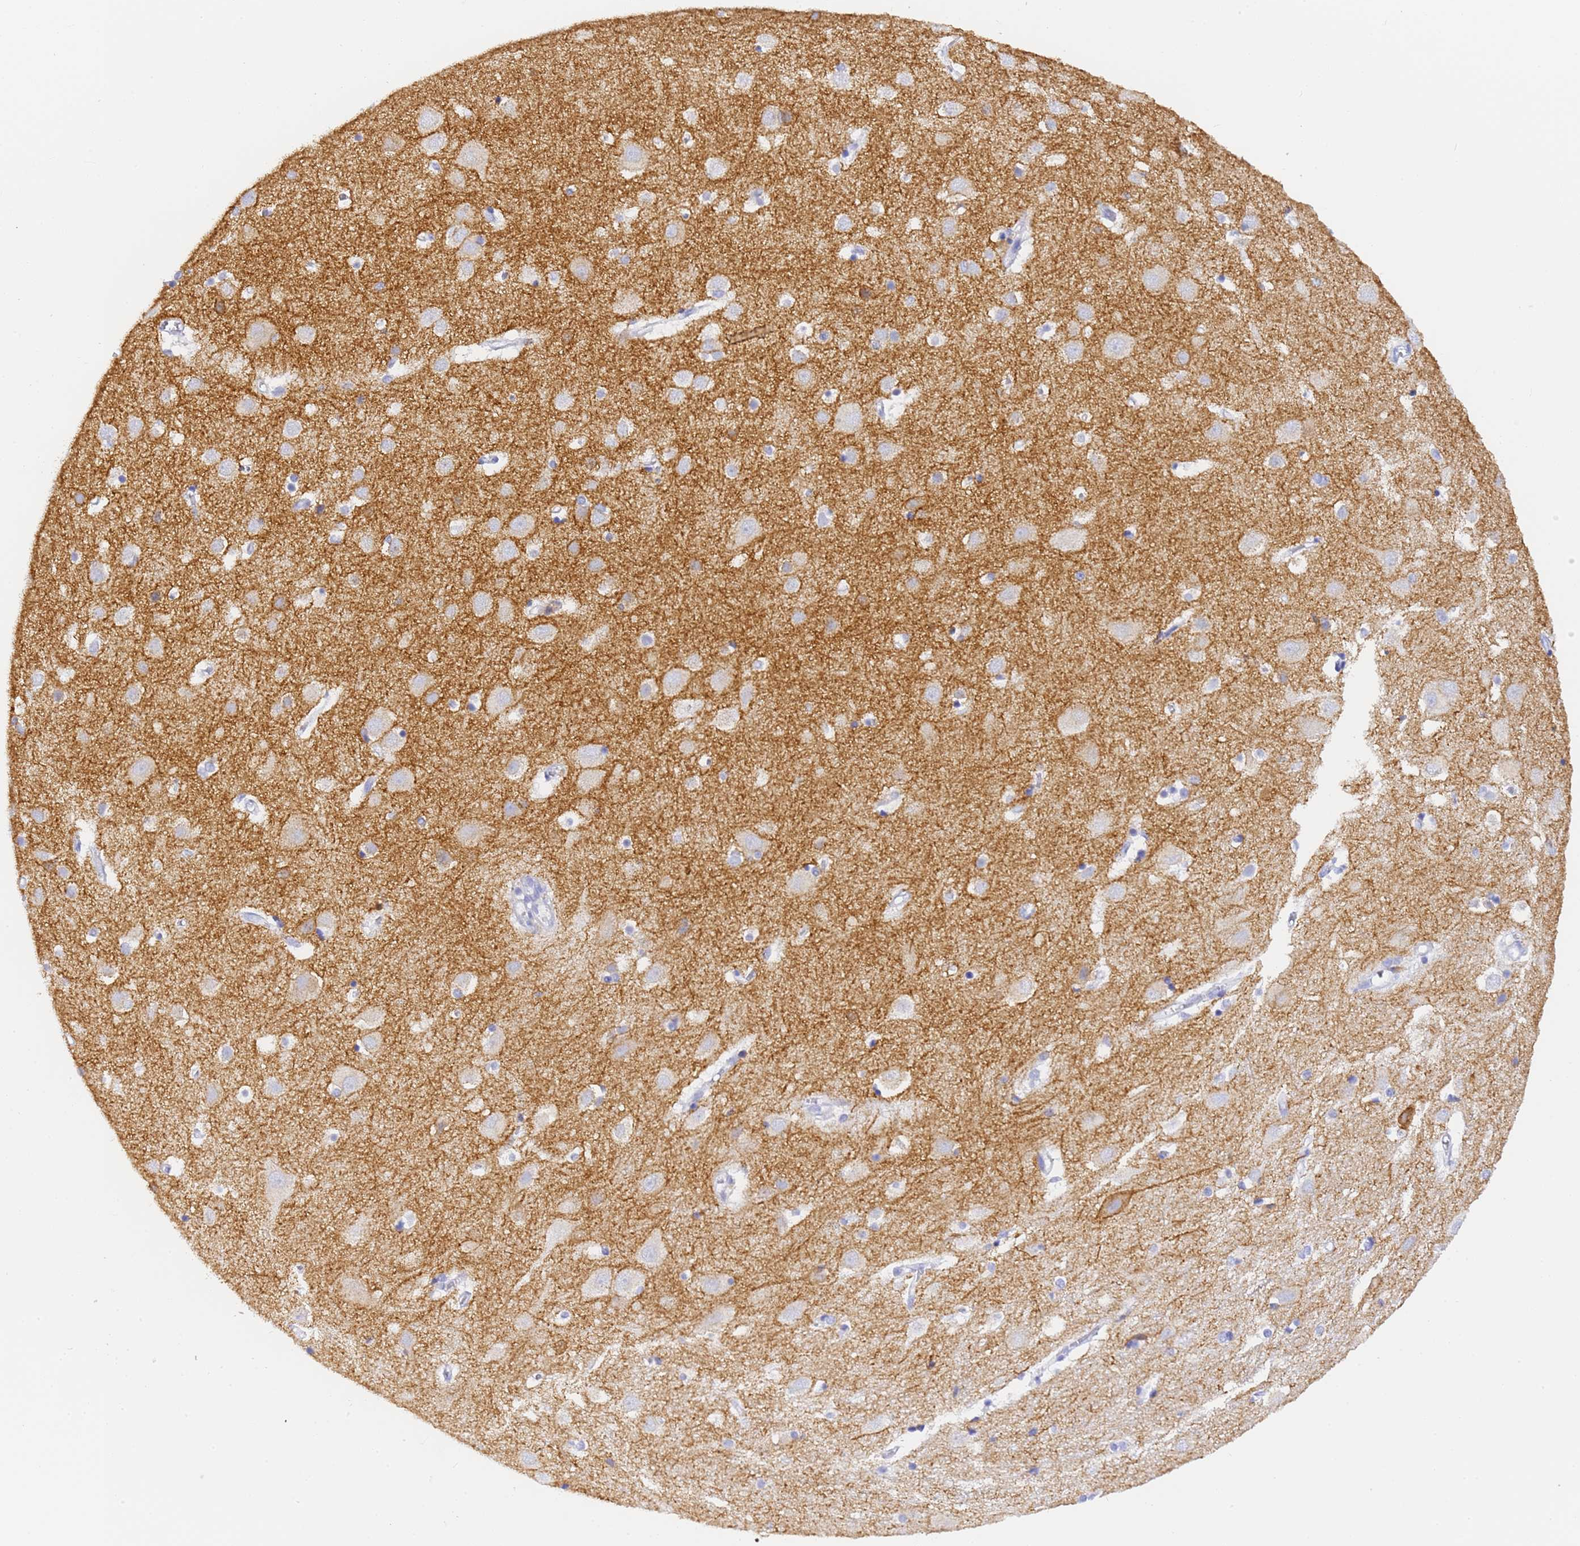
{"staining": {"intensity": "negative", "quantity": "none", "location": "none"}, "tissue": "cerebral cortex", "cell_type": "Endothelial cells", "image_type": "normal", "snomed": [{"axis": "morphology", "description": "Normal tissue, NOS"}, {"axis": "topography", "description": "Cerebral cortex"}], "caption": "Human cerebral cortex stained for a protein using immunohistochemistry (IHC) displays no staining in endothelial cells.", "gene": "GABRA1", "patient": {"sex": "male", "age": 54}}